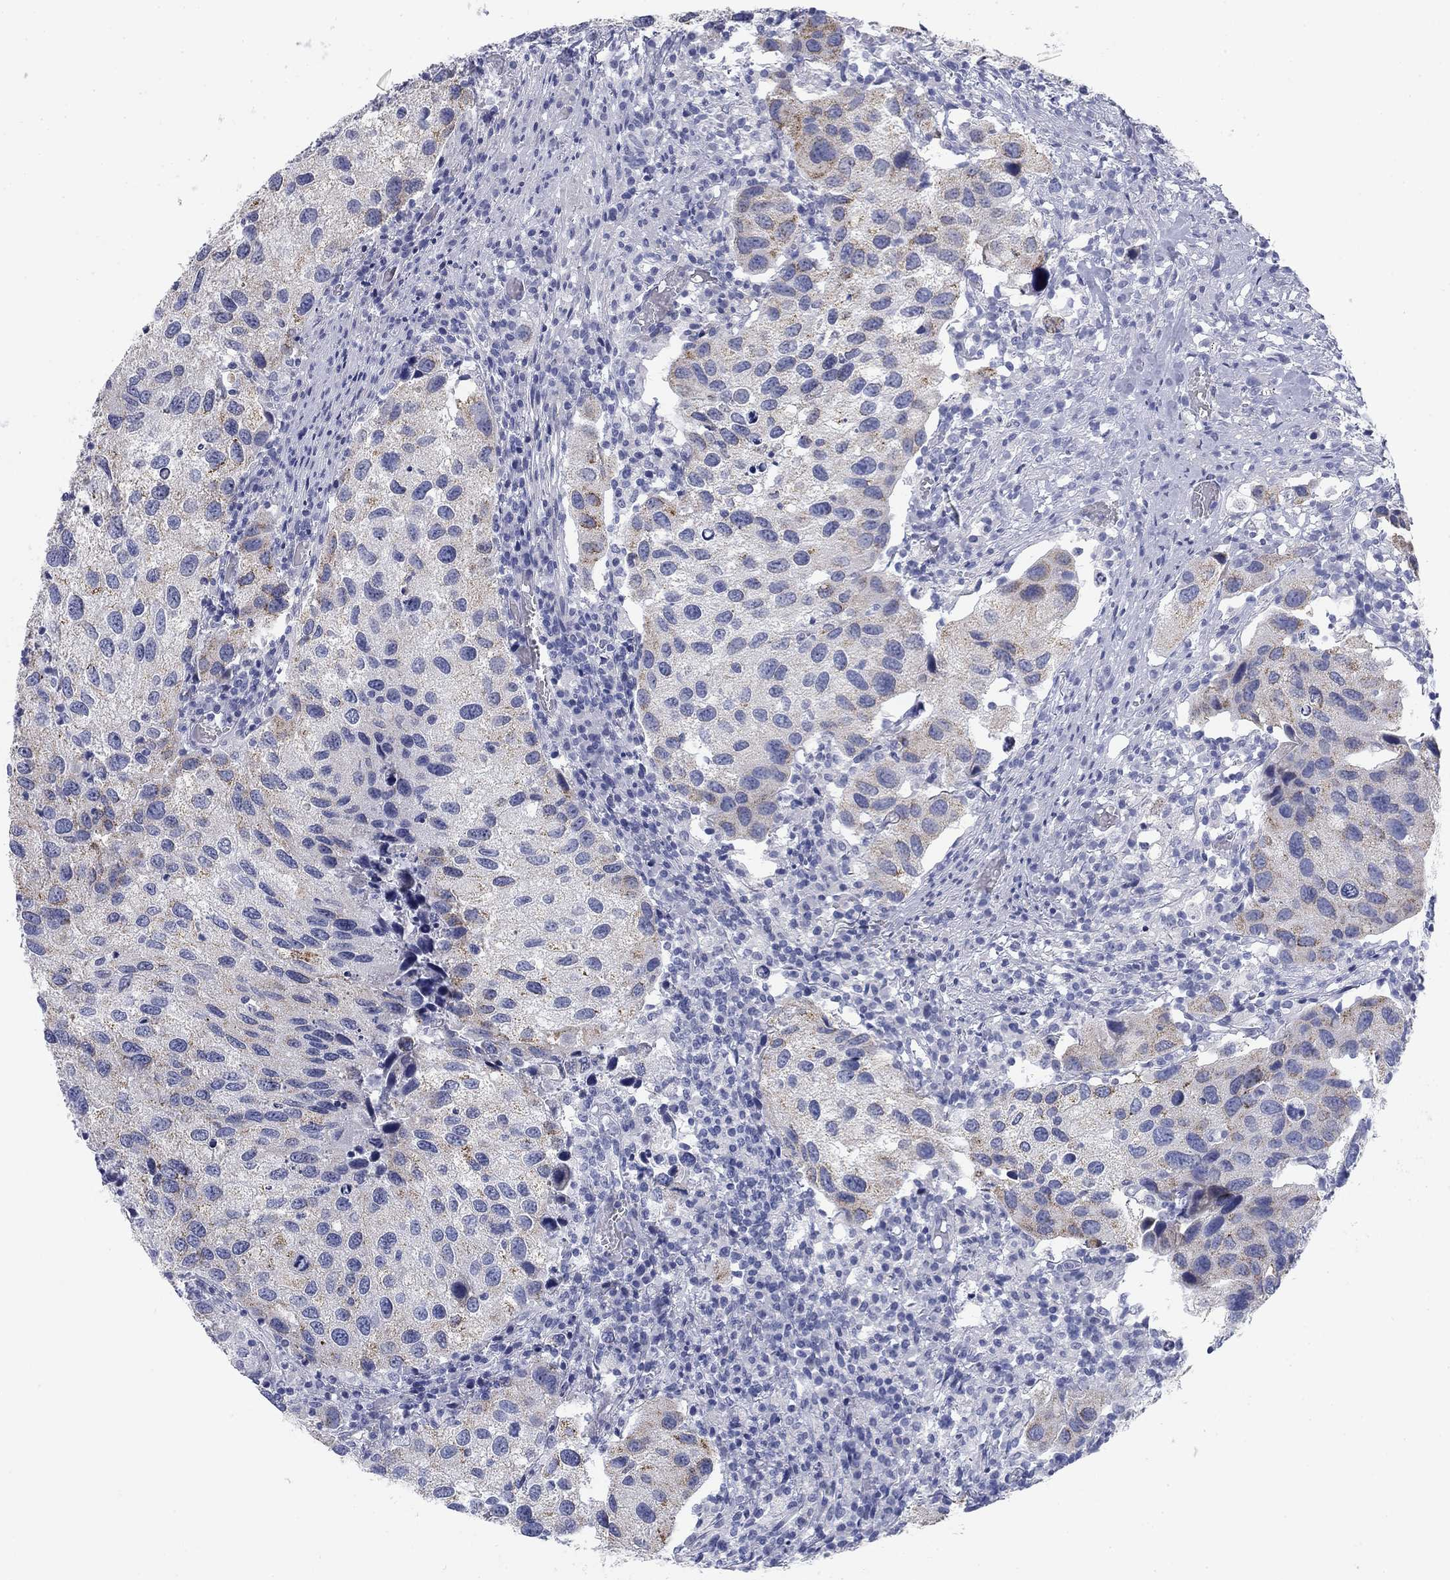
{"staining": {"intensity": "weak", "quantity": "25%-75%", "location": "cytoplasmic/membranous"}, "tissue": "urothelial cancer", "cell_type": "Tumor cells", "image_type": "cancer", "snomed": [{"axis": "morphology", "description": "Urothelial carcinoma, High grade"}, {"axis": "topography", "description": "Urinary bladder"}], "caption": "About 25%-75% of tumor cells in urothelial cancer exhibit weak cytoplasmic/membranous protein staining as visualized by brown immunohistochemical staining.", "gene": "PRPH", "patient": {"sex": "male", "age": 79}}